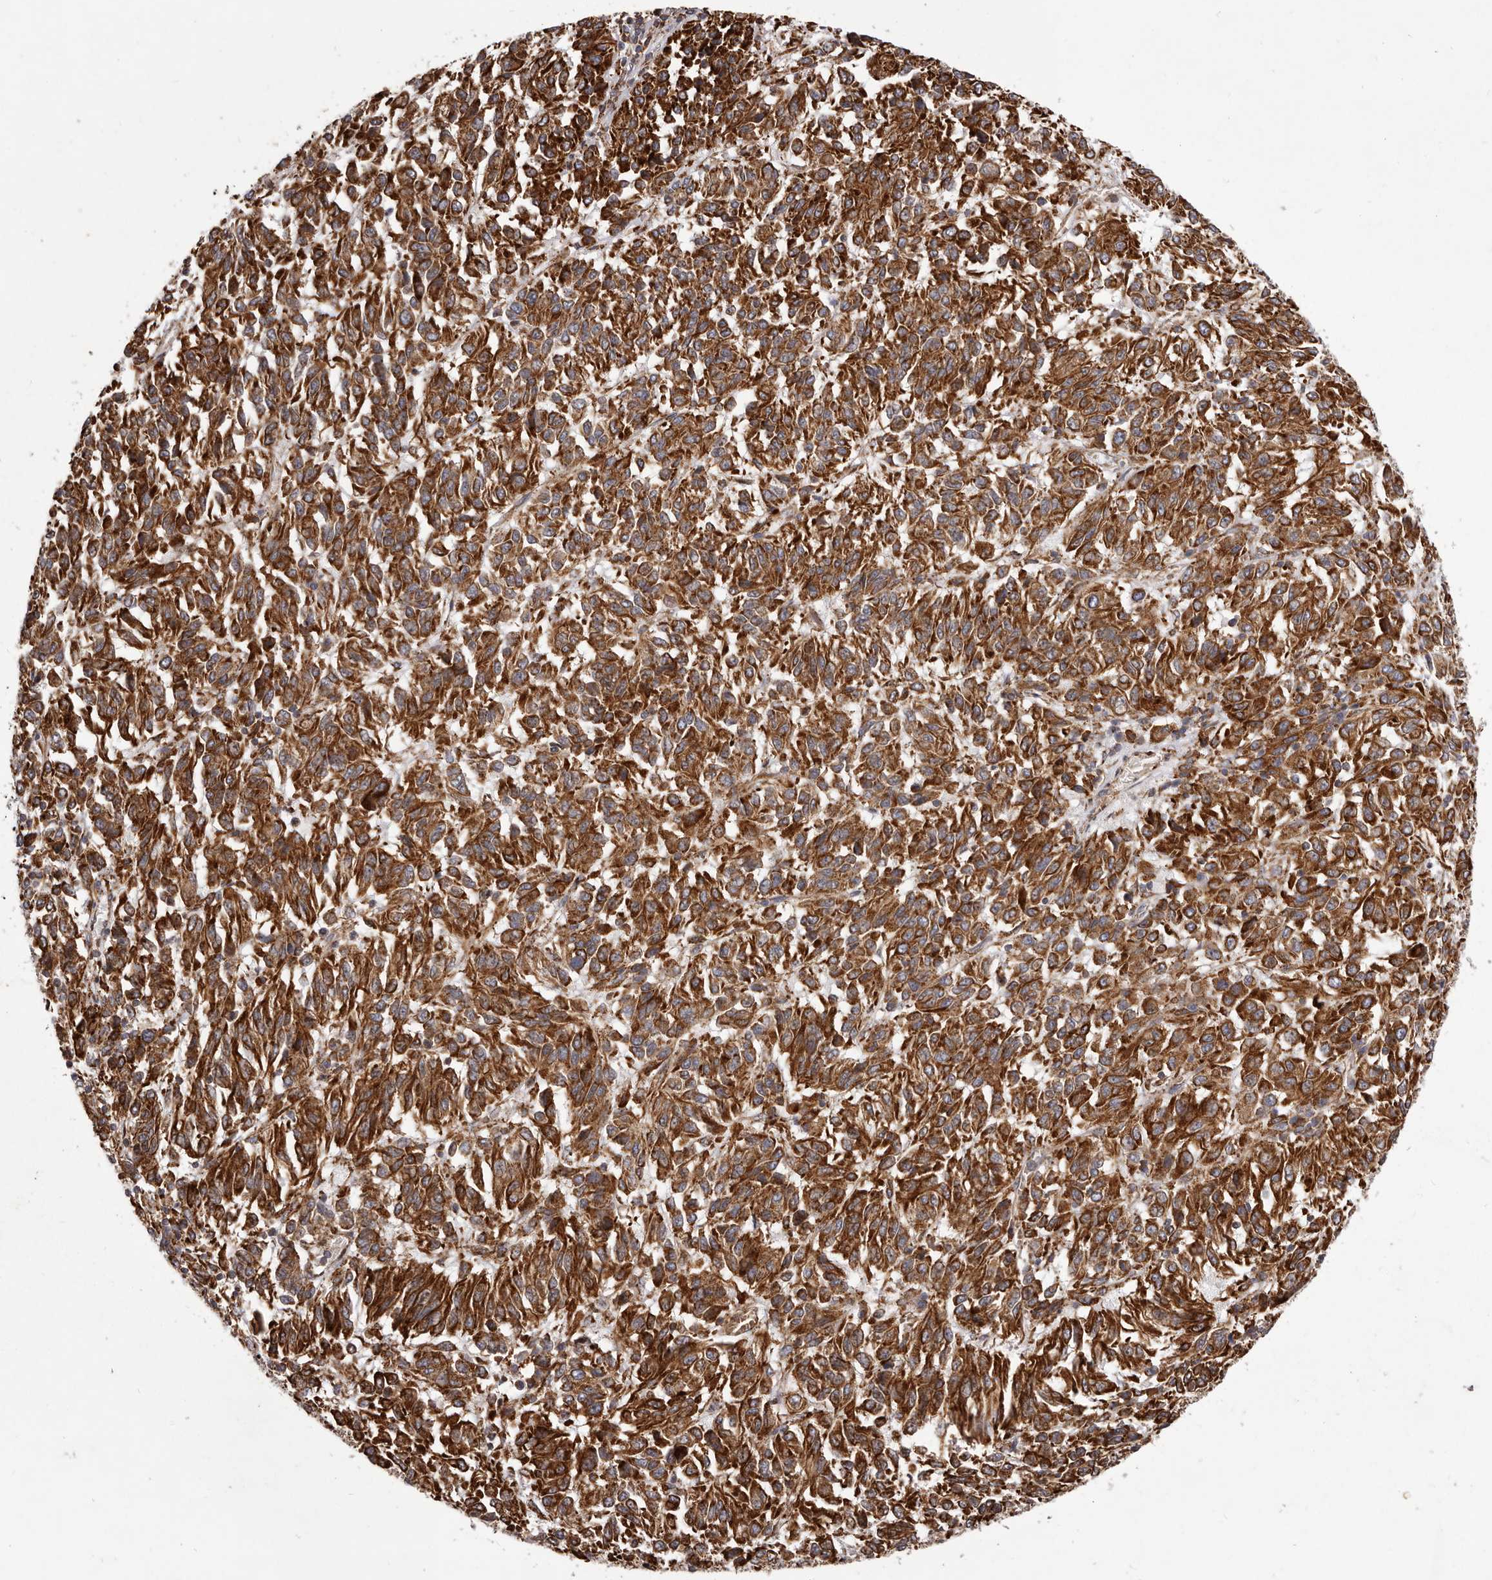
{"staining": {"intensity": "moderate", "quantity": ">75%", "location": "cytoplasmic/membranous"}, "tissue": "melanoma", "cell_type": "Tumor cells", "image_type": "cancer", "snomed": [{"axis": "morphology", "description": "Malignant melanoma, Metastatic site"}, {"axis": "topography", "description": "Lung"}], "caption": "About >75% of tumor cells in human malignant melanoma (metastatic site) show moderate cytoplasmic/membranous protein positivity as visualized by brown immunohistochemical staining.", "gene": "ALPK1", "patient": {"sex": "male", "age": 64}}